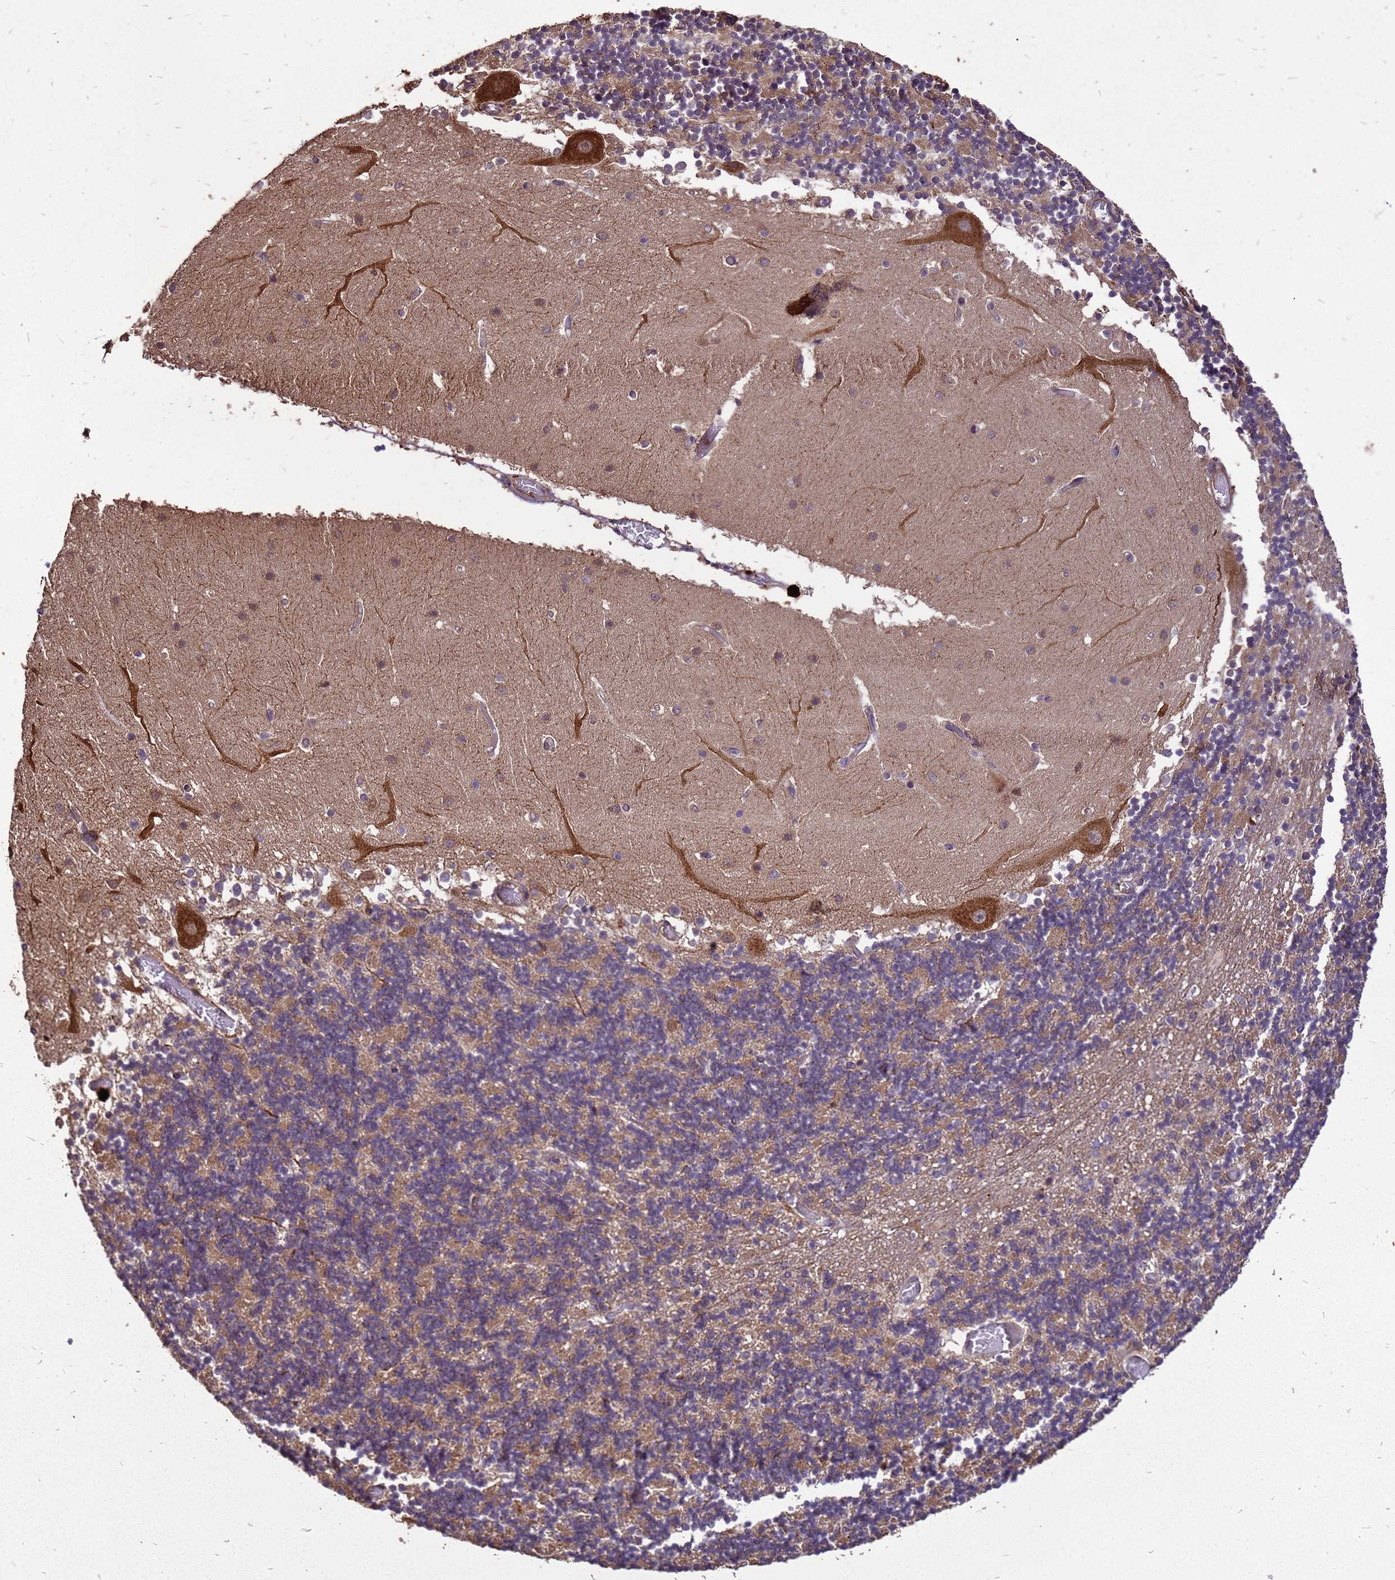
{"staining": {"intensity": "moderate", "quantity": "<25%", "location": "cytoplasmic/membranous"}, "tissue": "cerebellum", "cell_type": "Cells in granular layer", "image_type": "normal", "snomed": [{"axis": "morphology", "description": "Normal tissue, NOS"}, {"axis": "topography", "description": "Cerebellum"}], "caption": "IHC of unremarkable human cerebellum displays low levels of moderate cytoplasmic/membranous positivity in approximately <25% of cells in granular layer.", "gene": "ZNF618", "patient": {"sex": "female", "age": 28}}